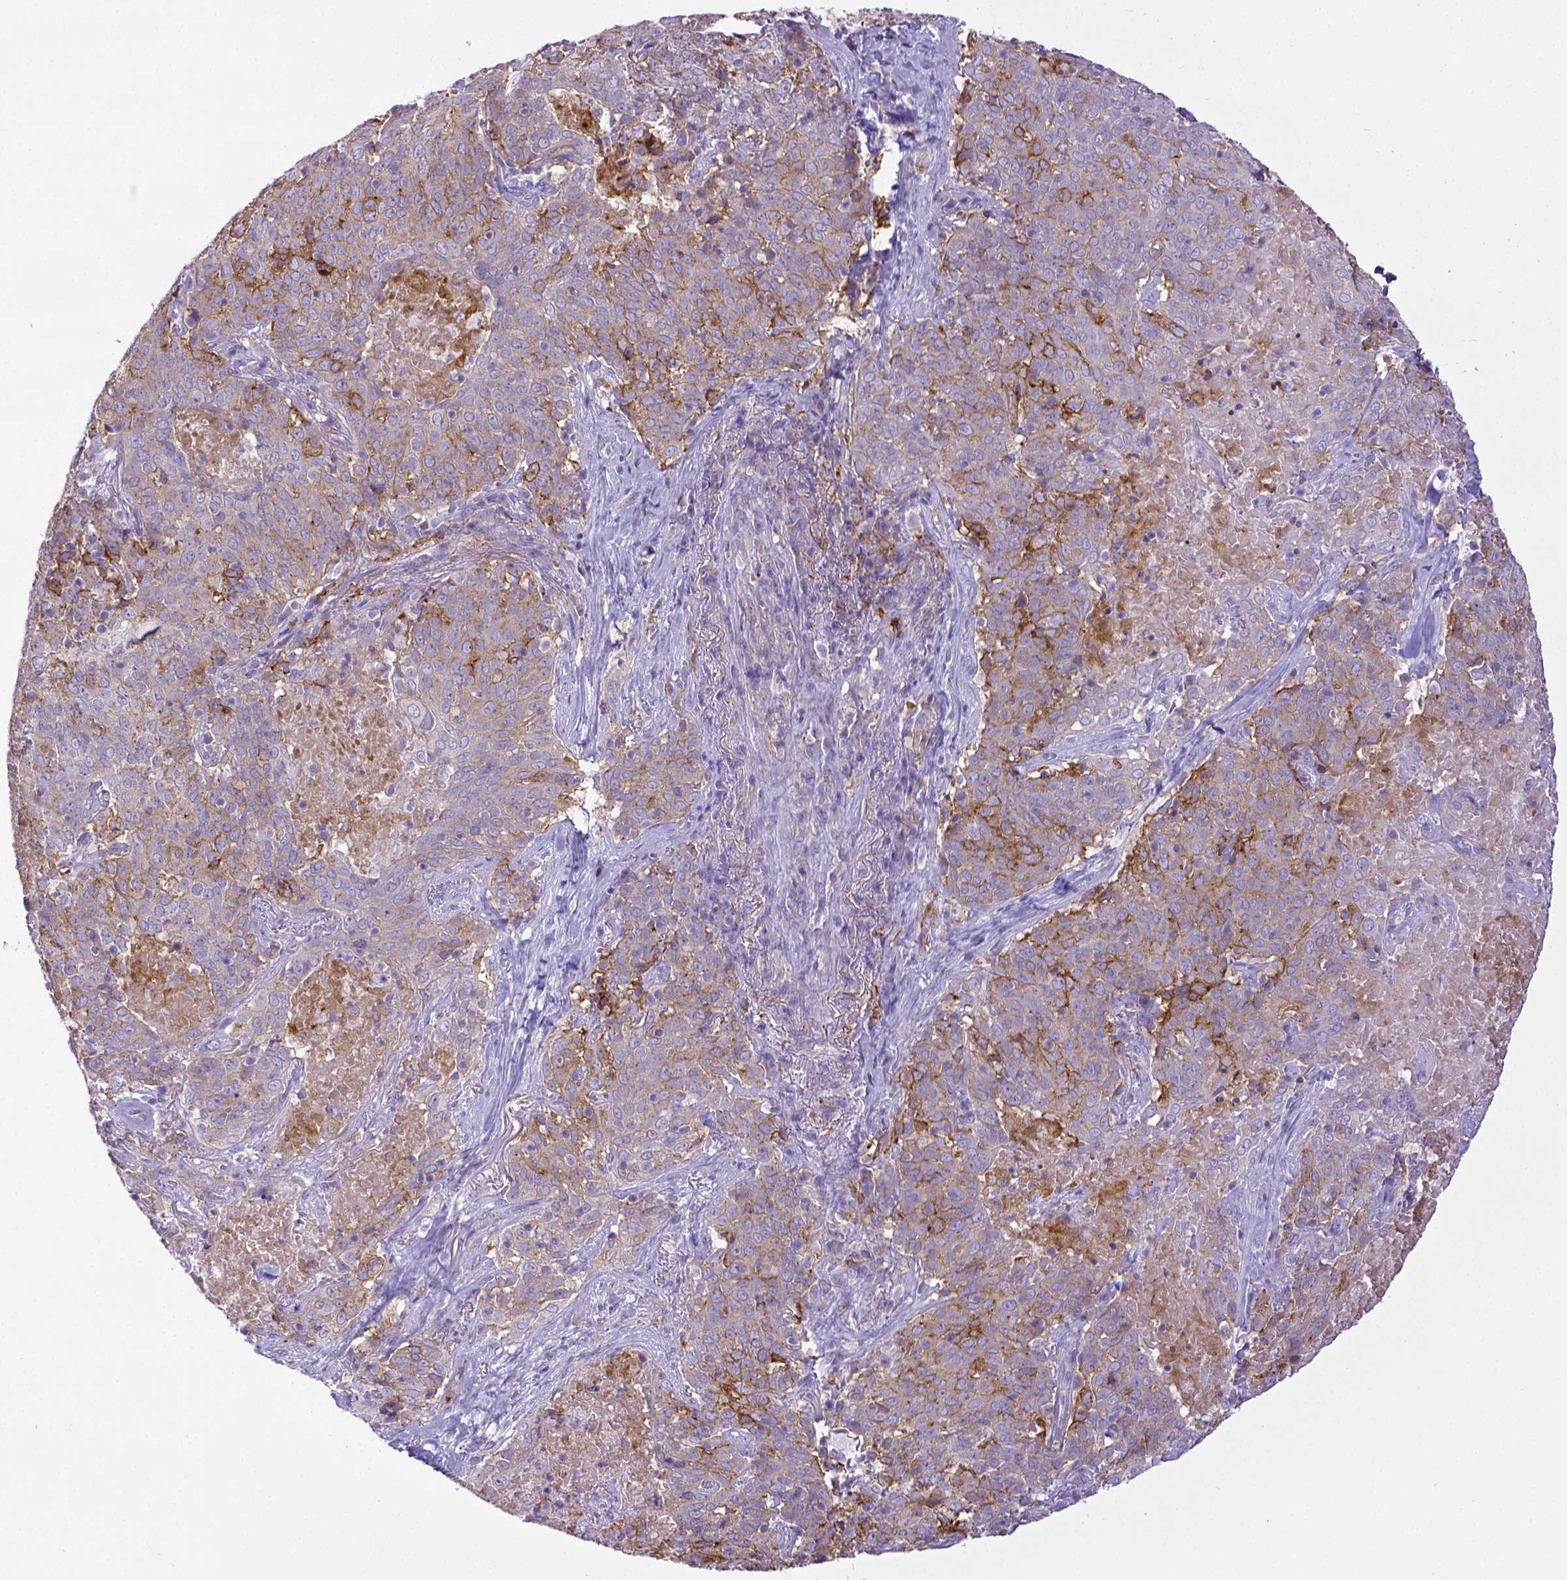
{"staining": {"intensity": "moderate", "quantity": "25%-75%", "location": "cytoplasmic/membranous"}, "tissue": "lung cancer", "cell_type": "Tumor cells", "image_type": "cancer", "snomed": [{"axis": "morphology", "description": "Squamous cell carcinoma, NOS"}, {"axis": "topography", "description": "Lung"}], "caption": "A medium amount of moderate cytoplasmic/membranous expression is seen in approximately 25%-75% of tumor cells in lung cancer tissue.", "gene": "CD40", "patient": {"sex": "male", "age": 82}}